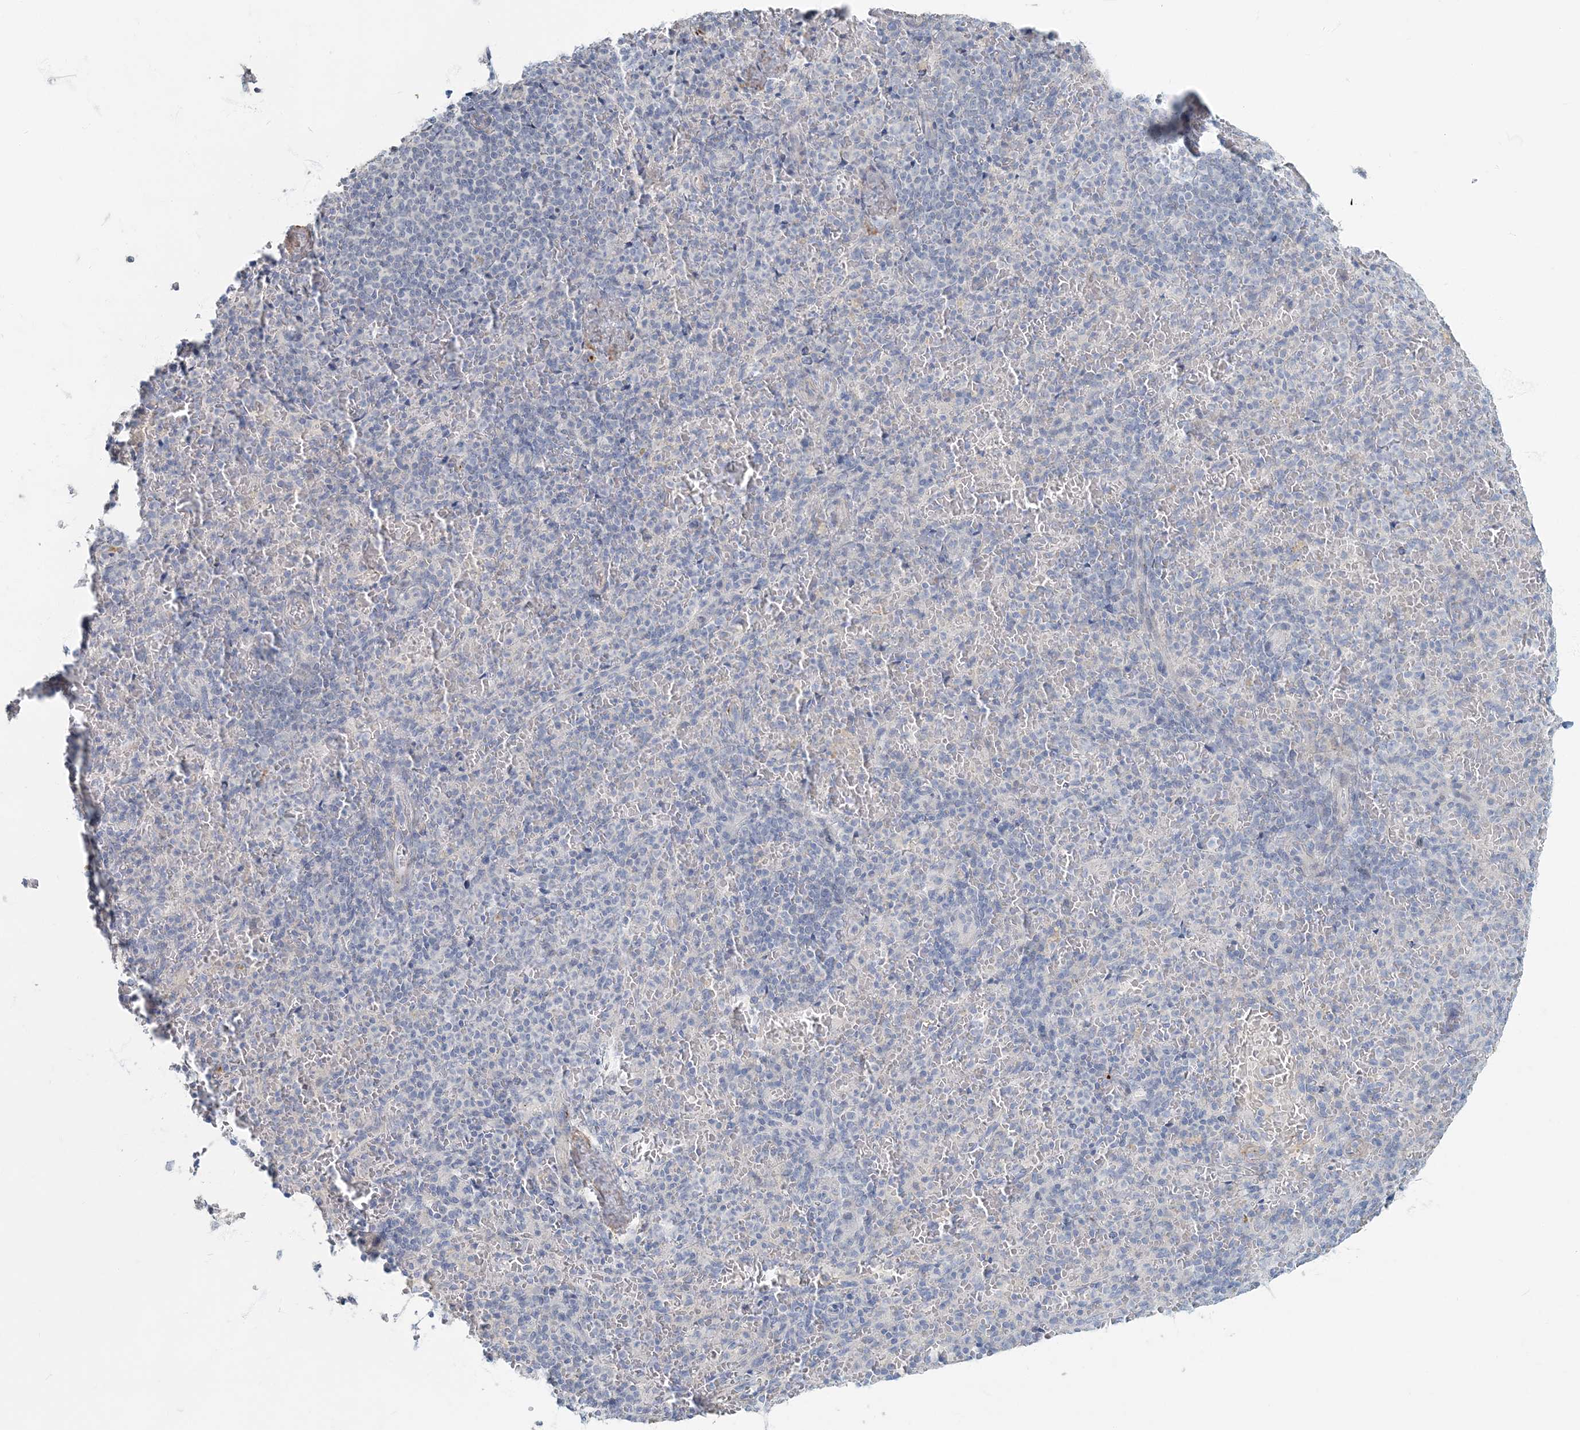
{"staining": {"intensity": "negative", "quantity": "none", "location": "none"}, "tissue": "spleen", "cell_type": "Cells in red pulp", "image_type": "normal", "snomed": [{"axis": "morphology", "description": "Normal tissue, NOS"}, {"axis": "topography", "description": "Spleen"}], "caption": "Histopathology image shows no significant protein staining in cells in red pulp of unremarkable spleen. (Brightfield microscopy of DAB immunohistochemistry at high magnification).", "gene": "MYOT", "patient": {"sex": "female", "age": 74}}